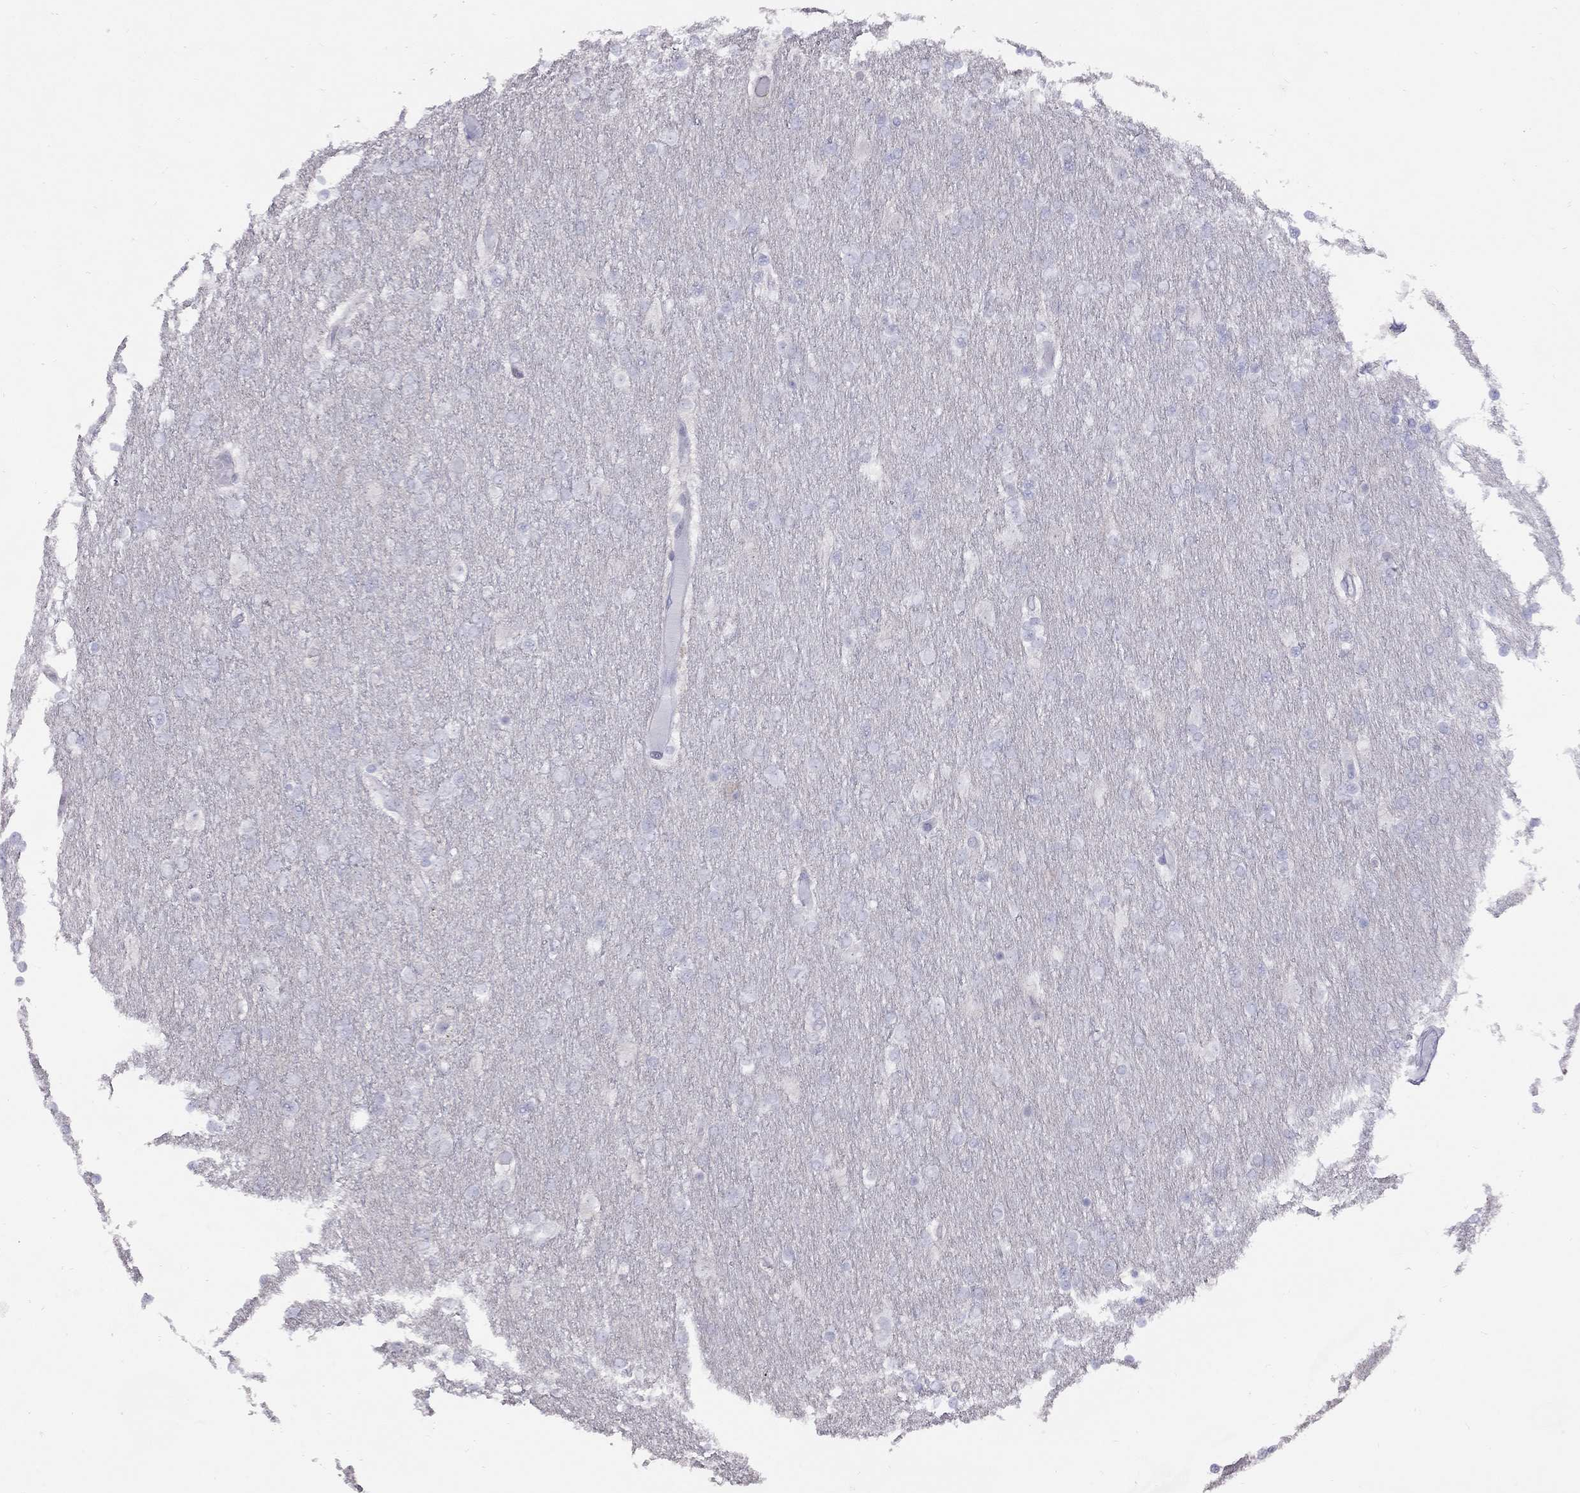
{"staining": {"intensity": "negative", "quantity": "none", "location": "none"}, "tissue": "glioma", "cell_type": "Tumor cells", "image_type": "cancer", "snomed": [{"axis": "morphology", "description": "Glioma, malignant, High grade"}, {"axis": "topography", "description": "Brain"}], "caption": "An image of glioma stained for a protein demonstrates no brown staining in tumor cells.", "gene": "MAGEB4", "patient": {"sex": "female", "age": 61}}